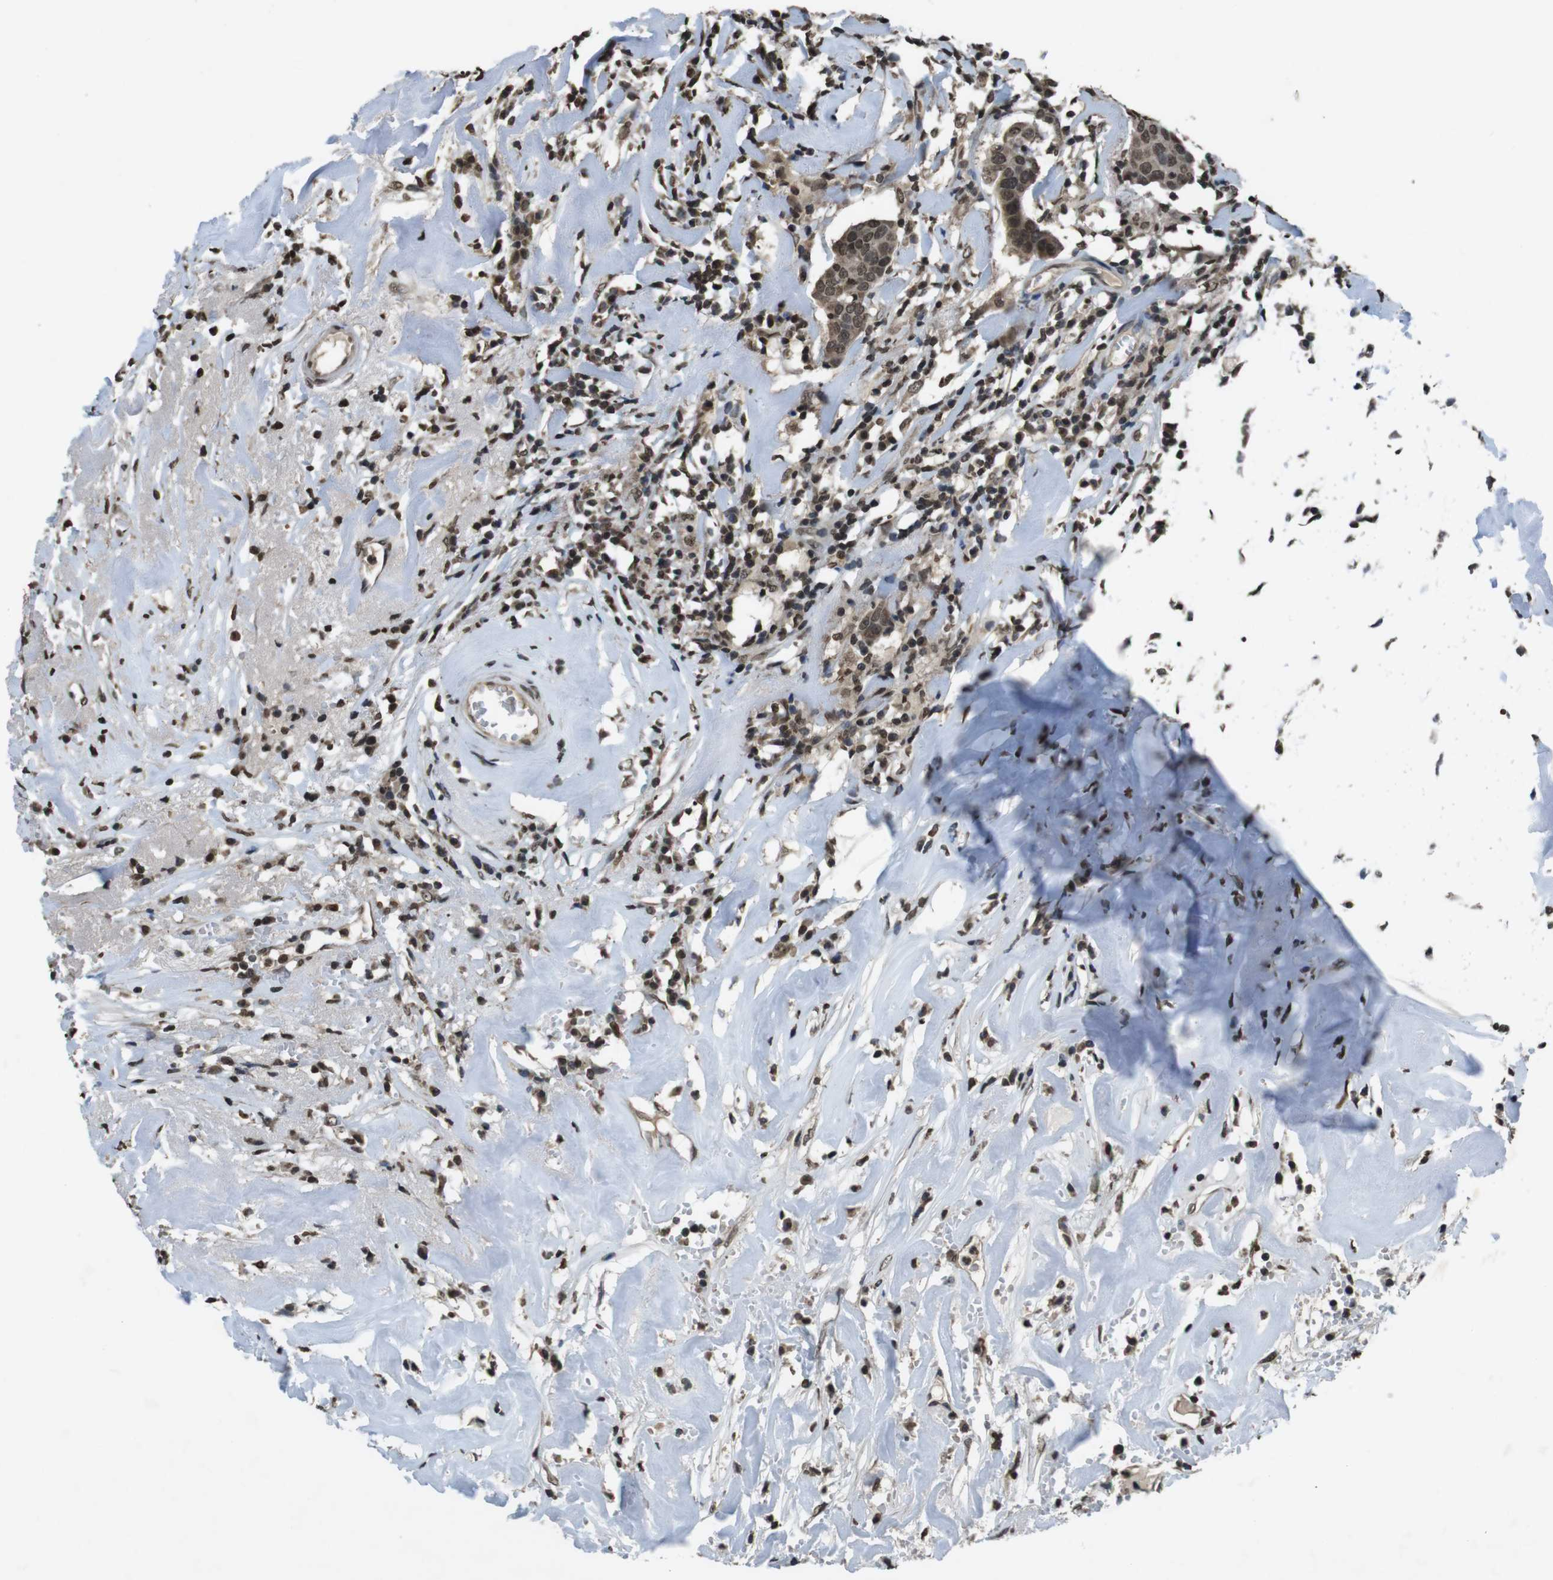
{"staining": {"intensity": "moderate", "quantity": ">75%", "location": "nuclear"}, "tissue": "head and neck cancer", "cell_type": "Tumor cells", "image_type": "cancer", "snomed": [{"axis": "morphology", "description": "Adenocarcinoma, NOS"}, {"axis": "topography", "description": "Salivary gland"}, {"axis": "topography", "description": "Head-Neck"}], "caption": "Immunohistochemical staining of head and neck cancer (adenocarcinoma) displays moderate nuclear protein staining in about >75% of tumor cells.", "gene": "MAF", "patient": {"sex": "female", "age": 65}}